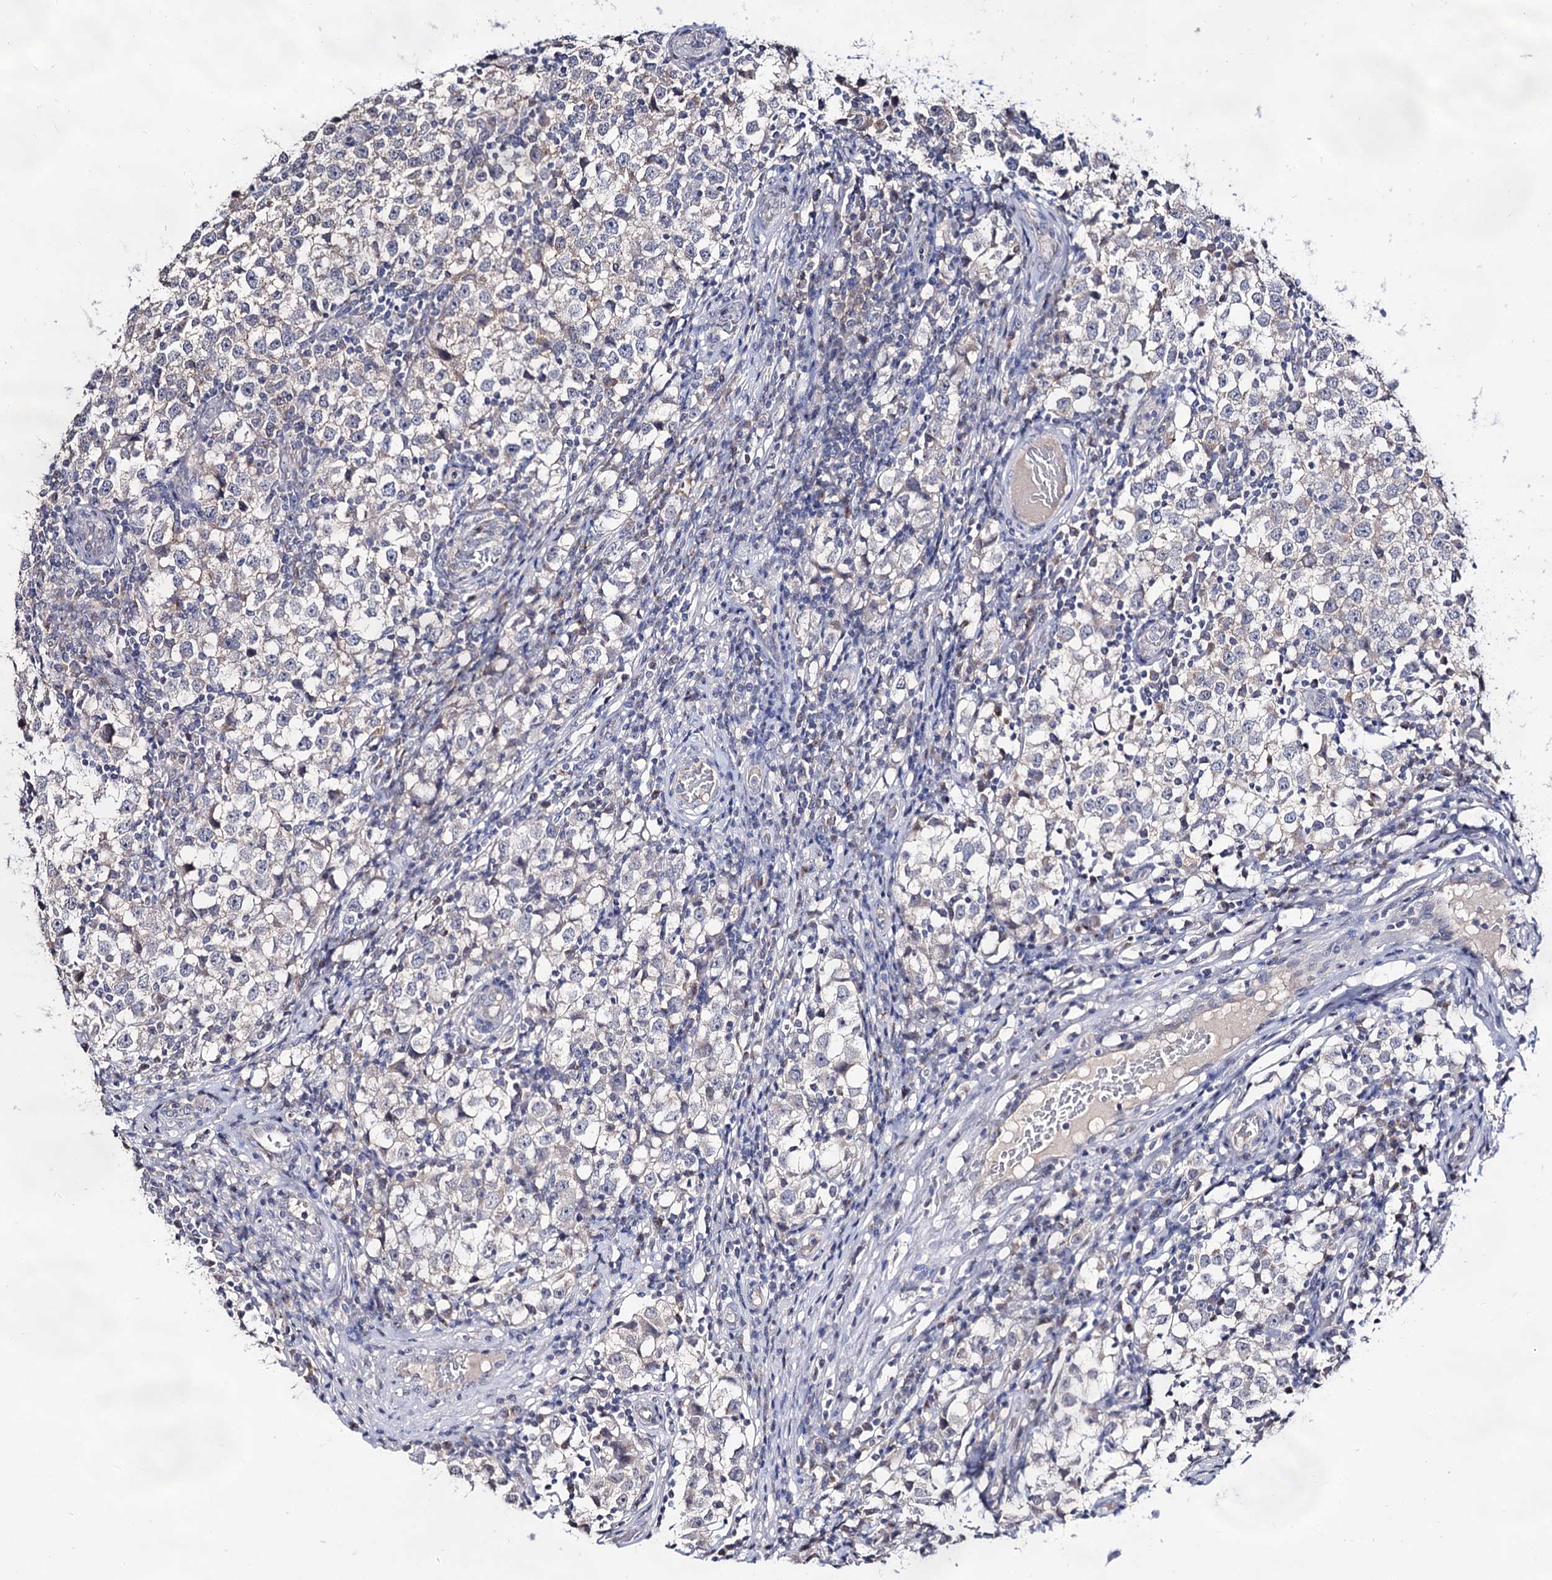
{"staining": {"intensity": "negative", "quantity": "none", "location": "none"}, "tissue": "testis cancer", "cell_type": "Tumor cells", "image_type": "cancer", "snomed": [{"axis": "morphology", "description": "Seminoma, NOS"}, {"axis": "topography", "description": "Testis"}], "caption": "Human testis seminoma stained for a protein using immunohistochemistry (IHC) reveals no positivity in tumor cells.", "gene": "ARFIP2", "patient": {"sex": "male", "age": 65}}